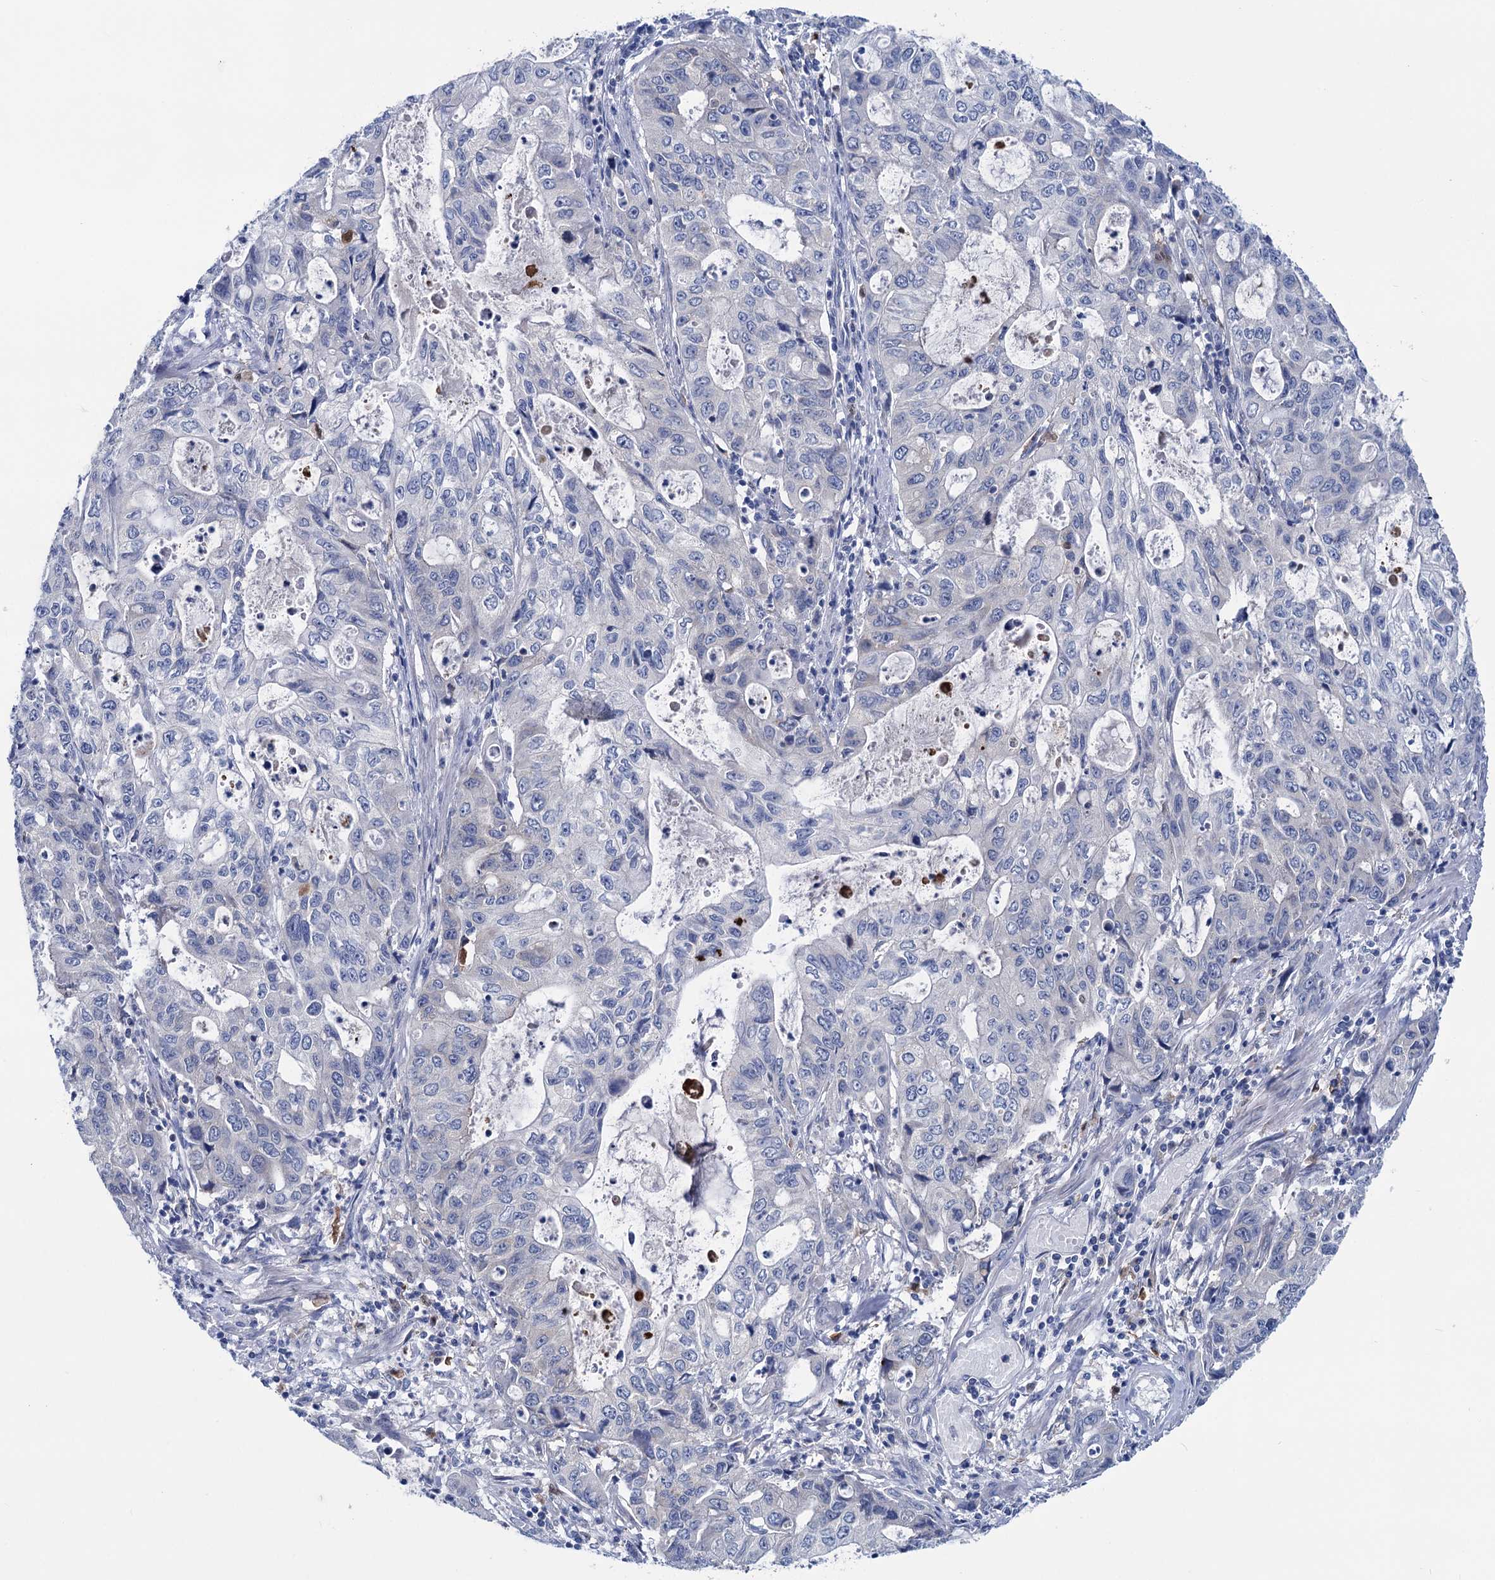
{"staining": {"intensity": "negative", "quantity": "none", "location": "none"}, "tissue": "stomach cancer", "cell_type": "Tumor cells", "image_type": "cancer", "snomed": [{"axis": "morphology", "description": "Adenocarcinoma, NOS"}, {"axis": "topography", "description": "Stomach, upper"}], "caption": "Tumor cells are negative for protein expression in human adenocarcinoma (stomach). (Stains: DAB (3,3'-diaminobenzidine) immunohistochemistry (IHC) with hematoxylin counter stain, Microscopy: brightfield microscopy at high magnification).", "gene": "ZNRD2", "patient": {"sex": "female", "age": 52}}